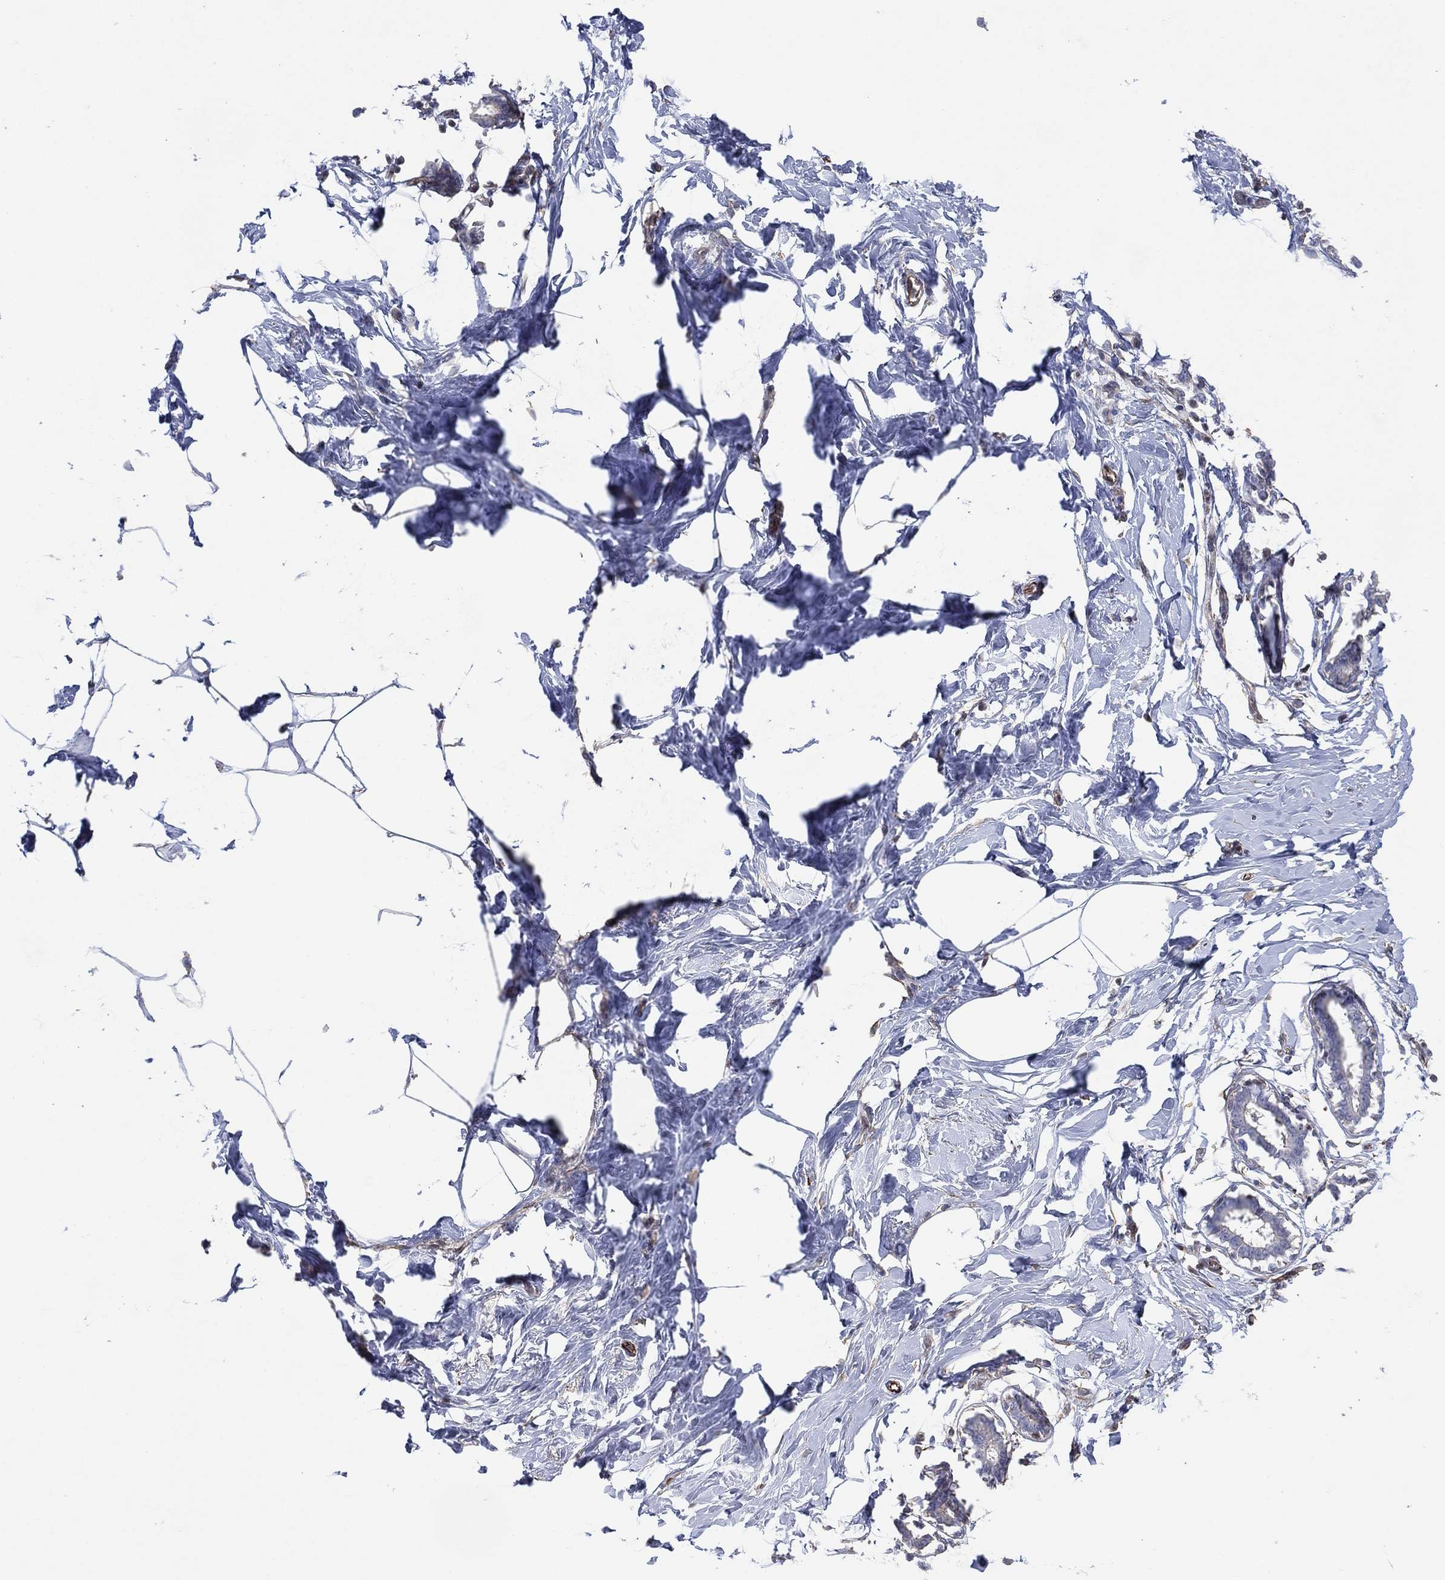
{"staining": {"intensity": "negative", "quantity": "none", "location": "none"}, "tissue": "breast", "cell_type": "Adipocytes", "image_type": "normal", "snomed": [{"axis": "morphology", "description": "Normal tissue, NOS"}, {"axis": "morphology", "description": "Lobular carcinoma, in situ"}, {"axis": "topography", "description": "Breast"}], "caption": "Immunohistochemistry (IHC) histopathology image of unremarkable breast stained for a protein (brown), which reveals no positivity in adipocytes. (Immunohistochemistry (IHC), brightfield microscopy, high magnification).", "gene": "FLI1", "patient": {"sex": "female", "age": 35}}